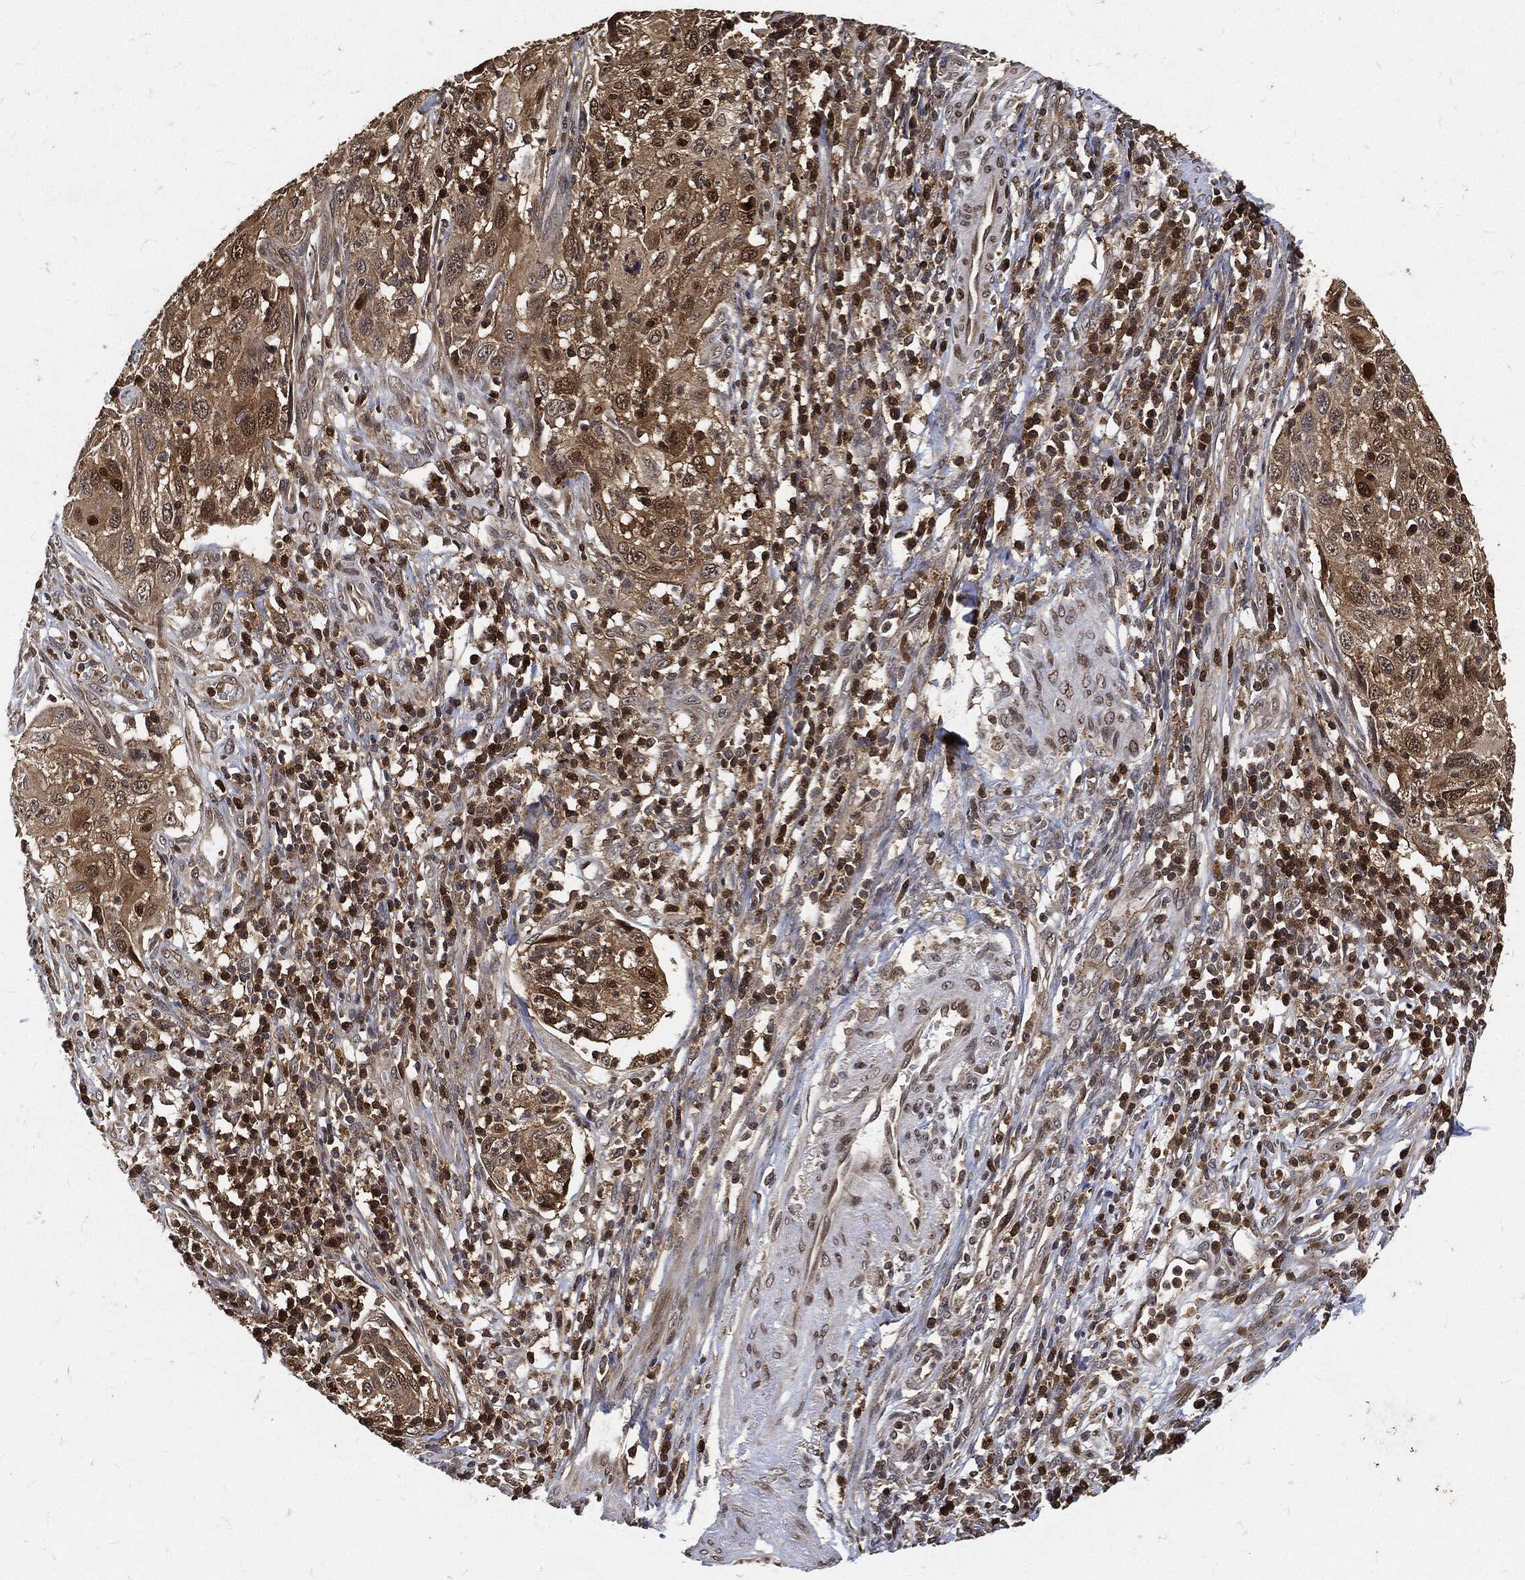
{"staining": {"intensity": "moderate", "quantity": ">75%", "location": "cytoplasmic/membranous"}, "tissue": "cervical cancer", "cell_type": "Tumor cells", "image_type": "cancer", "snomed": [{"axis": "morphology", "description": "Squamous cell carcinoma, NOS"}, {"axis": "topography", "description": "Cervix"}], "caption": "A brown stain highlights moderate cytoplasmic/membranous expression of a protein in cervical squamous cell carcinoma tumor cells. (IHC, brightfield microscopy, high magnification).", "gene": "ZNF226", "patient": {"sex": "female", "age": 70}}